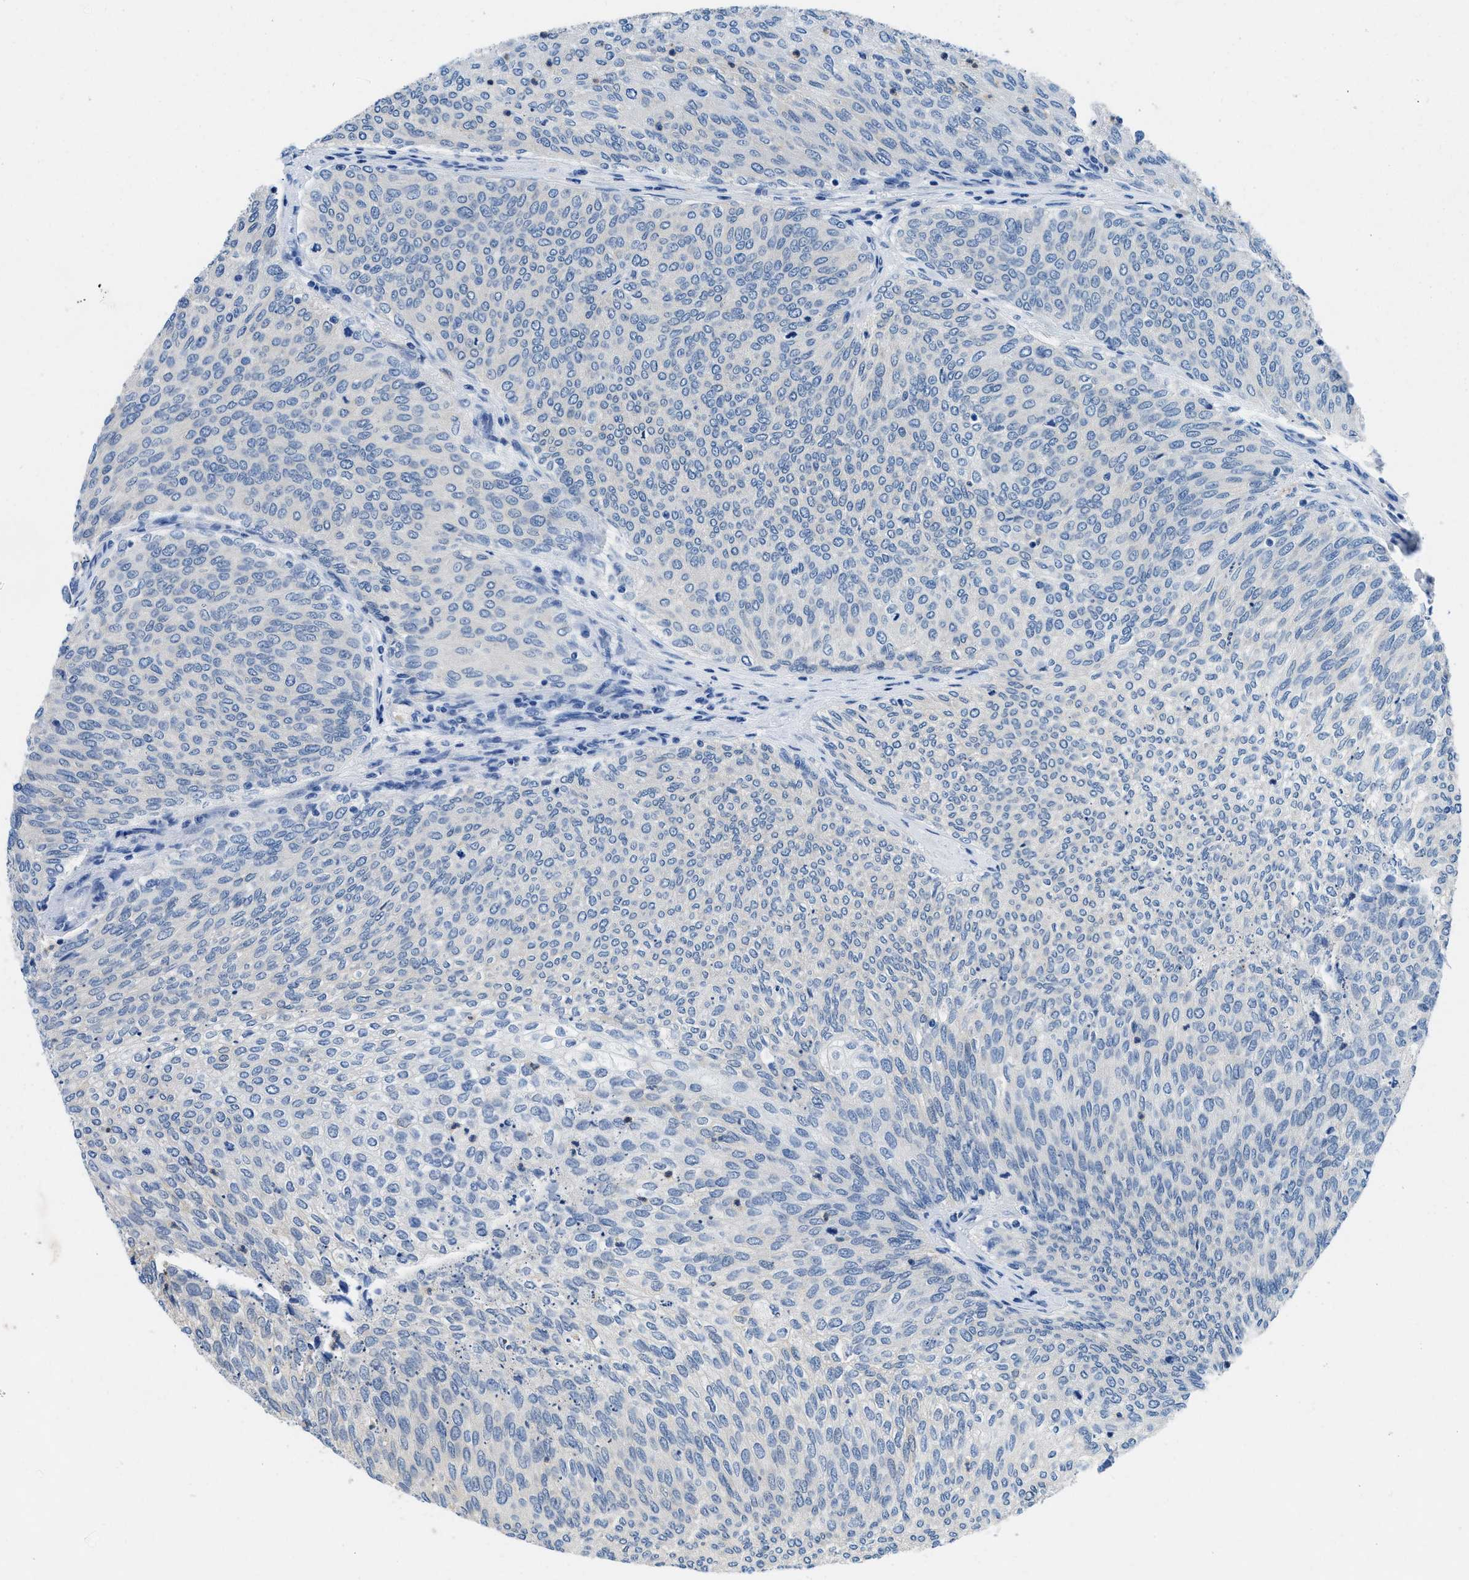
{"staining": {"intensity": "negative", "quantity": "none", "location": "none"}, "tissue": "urothelial cancer", "cell_type": "Tumor cells", "image_type": "cancer", "snomed": [{"axis": "morphology", "description": "Urothelial carcinoma, Low grade"}, {"axis": "topography", "description": "Urinary bladder"}], "caption": "Human low-grade urothelial carcinoma stained for a protein using immunohistochemistry (IHC) exhibits no staining in tumor cells.", "gene": "FADS6", "patient": {"sex": "female", "age": 79}}